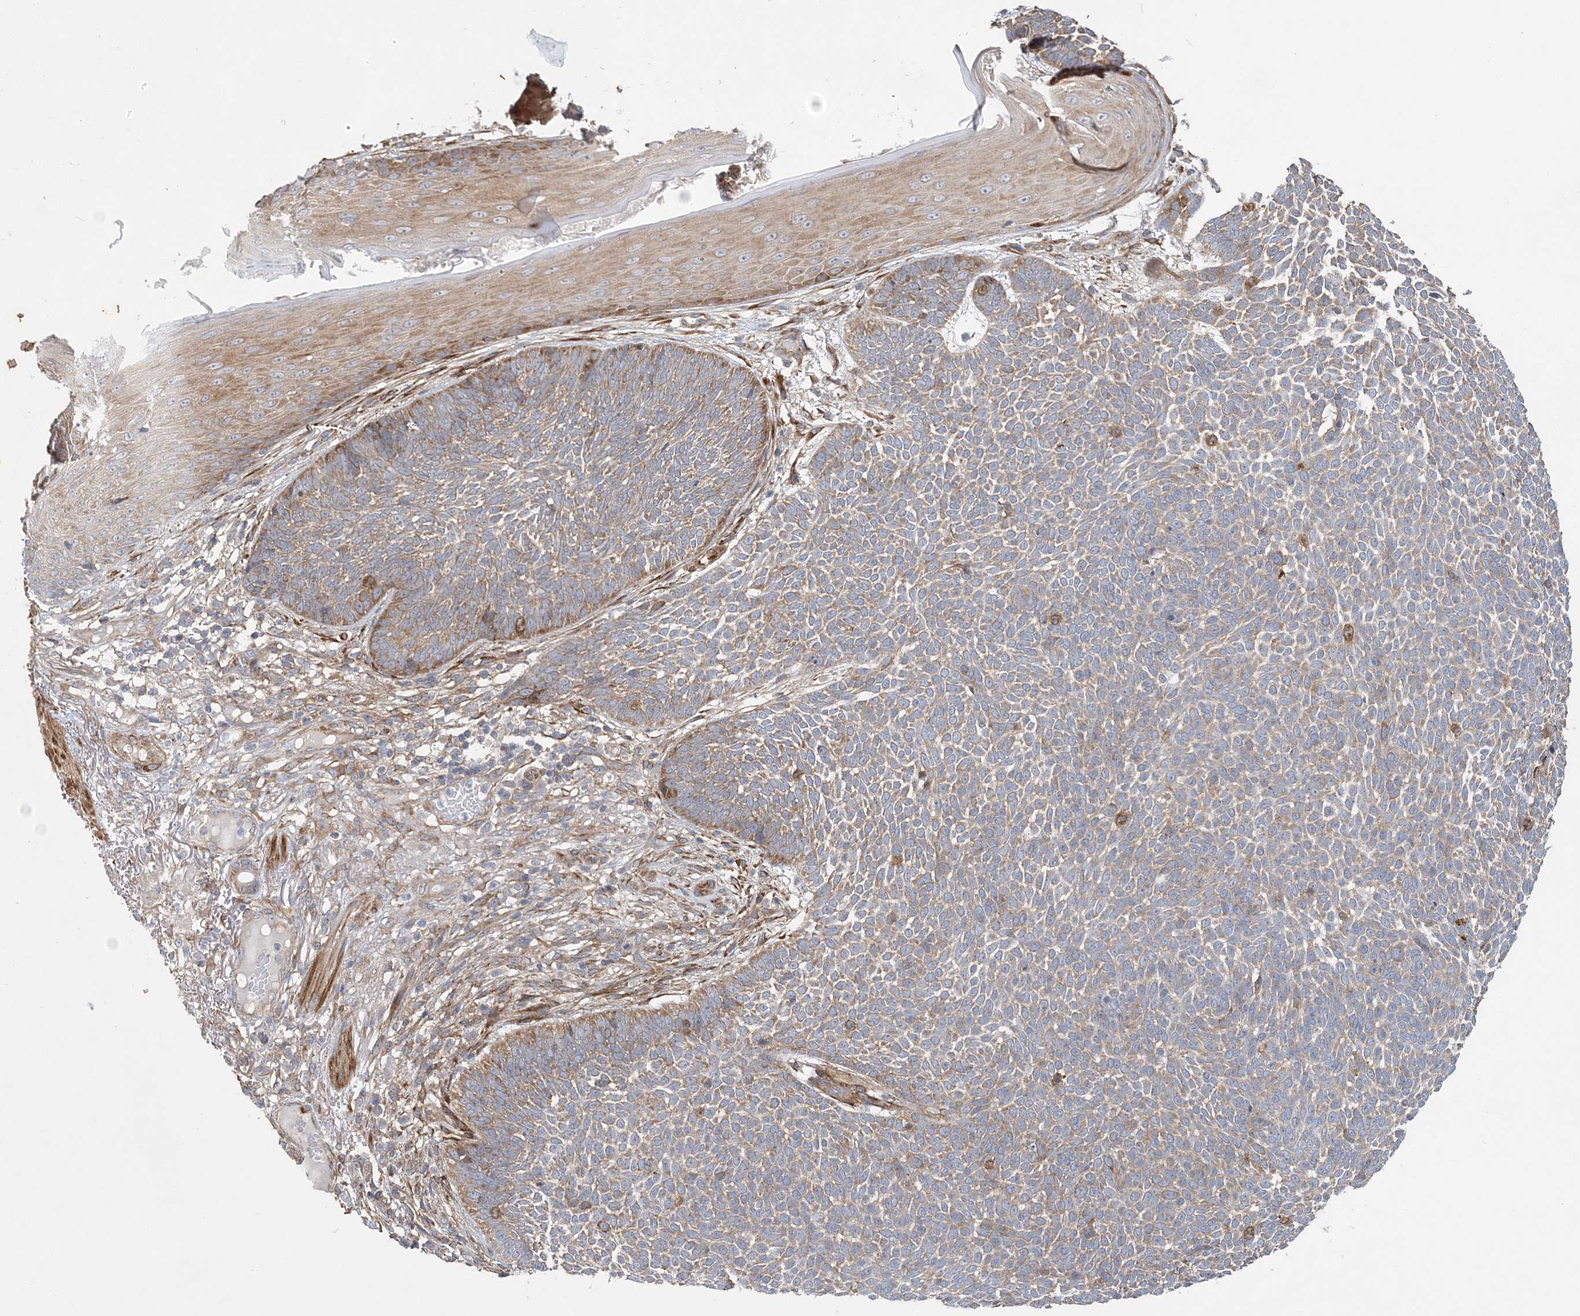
{"staining": {"intensity": "weak", "quantity": "25%-75%", "location": "cytoplasmic/membranous"}, "tissue": "skin cancer", "cell_type": "Tumor cells", "image_type": "cancer", "snomed": [{"axis": "morphology", "description": "Normal tissue, NOS"}, {"axis": "morphology", "description": "Basal cell carcinoma"}, {"axis": "topography", "description": "Skin"}], "caption": "Immunohistochemical staining of skin basal cell carcinoma reveals low levels of weak cytoplasmic/membranous expression in about 25%-75% of tumor cells.", "gene": "MAP4K5", "patient": {"sex": "male", "age": 64}}